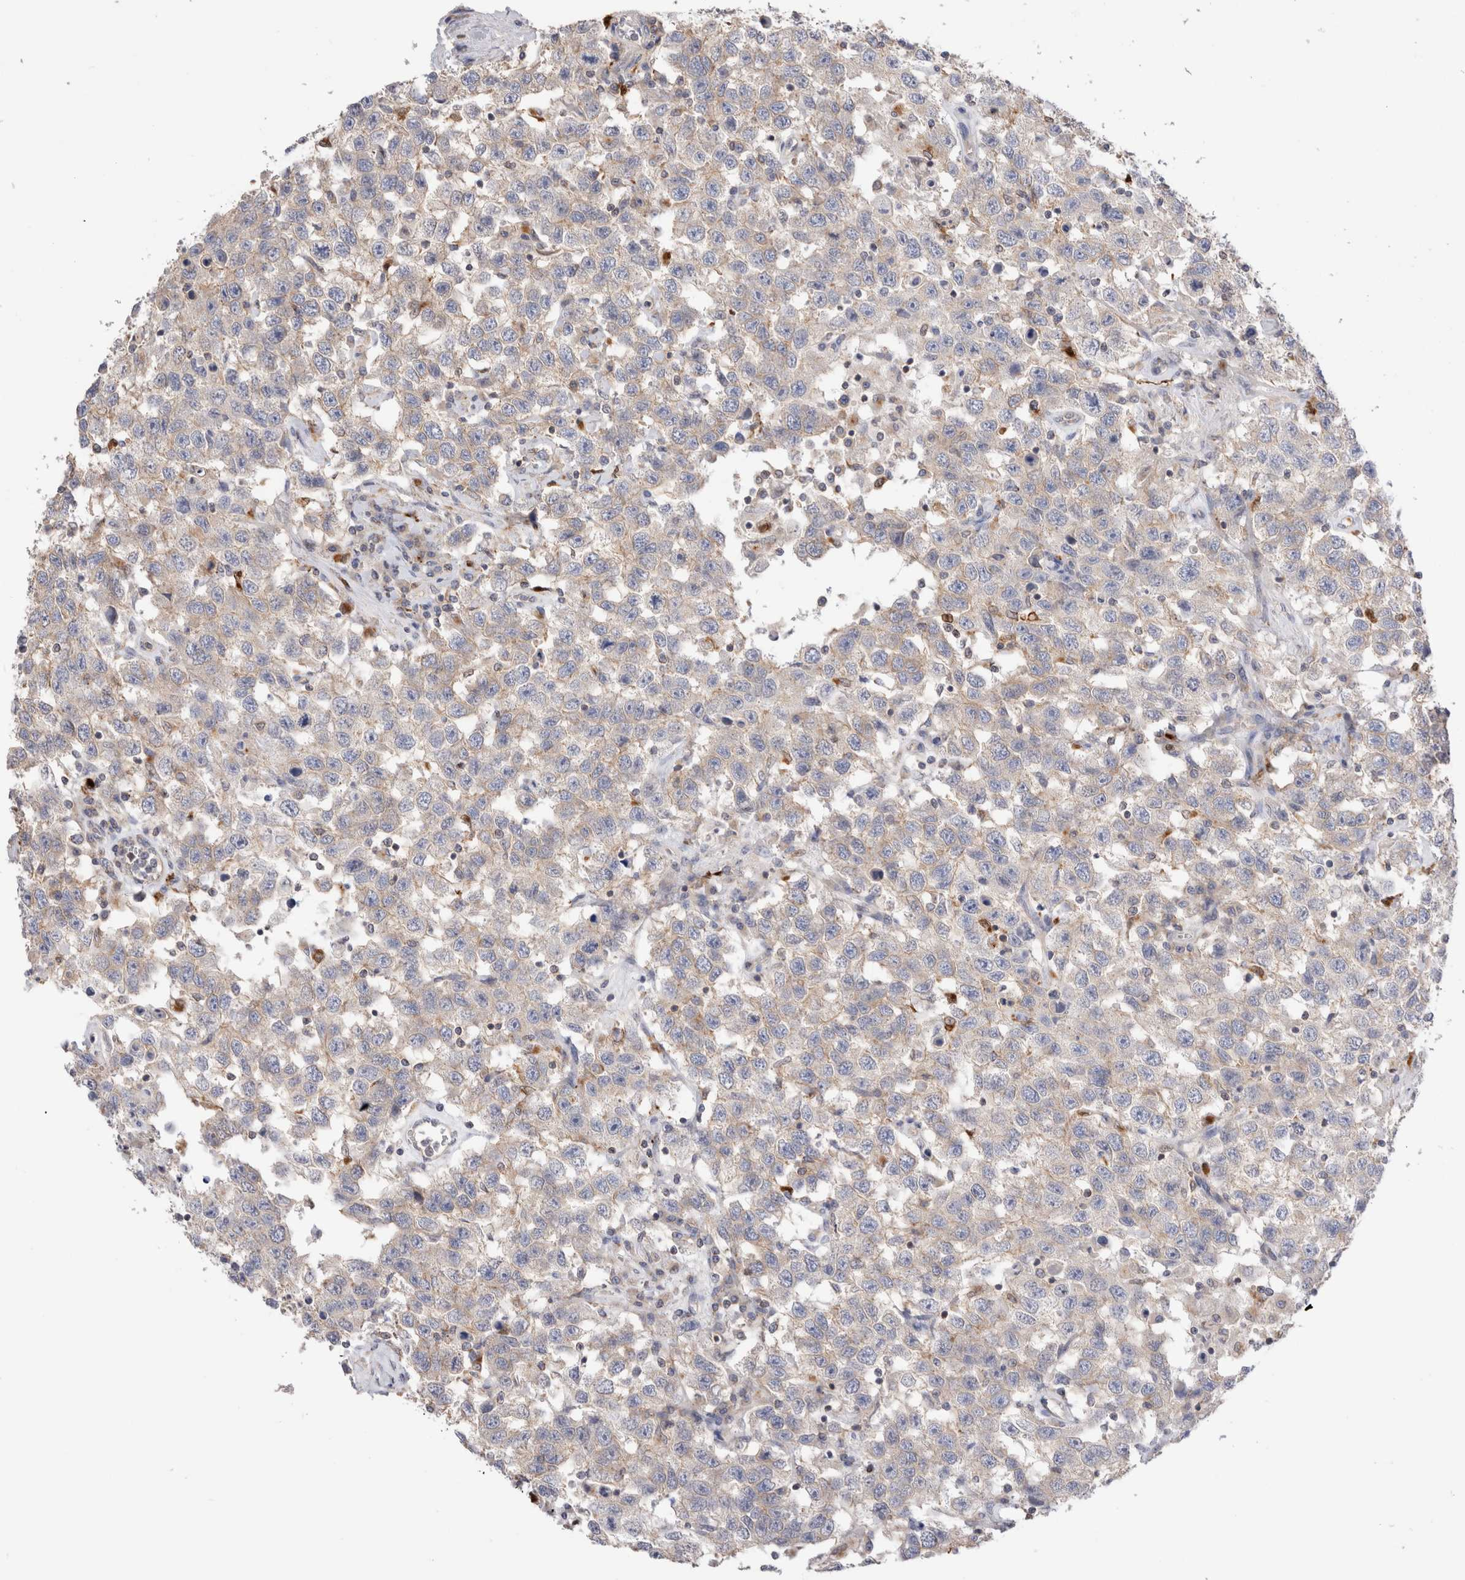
{"staining": {"intensity": "weak", "quantity": ">75%", "location": "cytoplasmic/membranous"}, "tissue": "testis cancer", "cell_type": "Tumor cells", "image_type": "cancer", "snomed": [{"axis": "morphology", "description": "Seminoma, NOS"}, {"axis": "topography", "description": "Testis"}], "caption": "Protein staining of testis seminoma tissue displays weak cytoplasmic/membranous staining in approximately >75% of tumor cells. (DAB IHC, brown staining for protein, blue staining for nuclei).", "gene": "NXT2", "patient": {"sex": "male", "age": 41}}